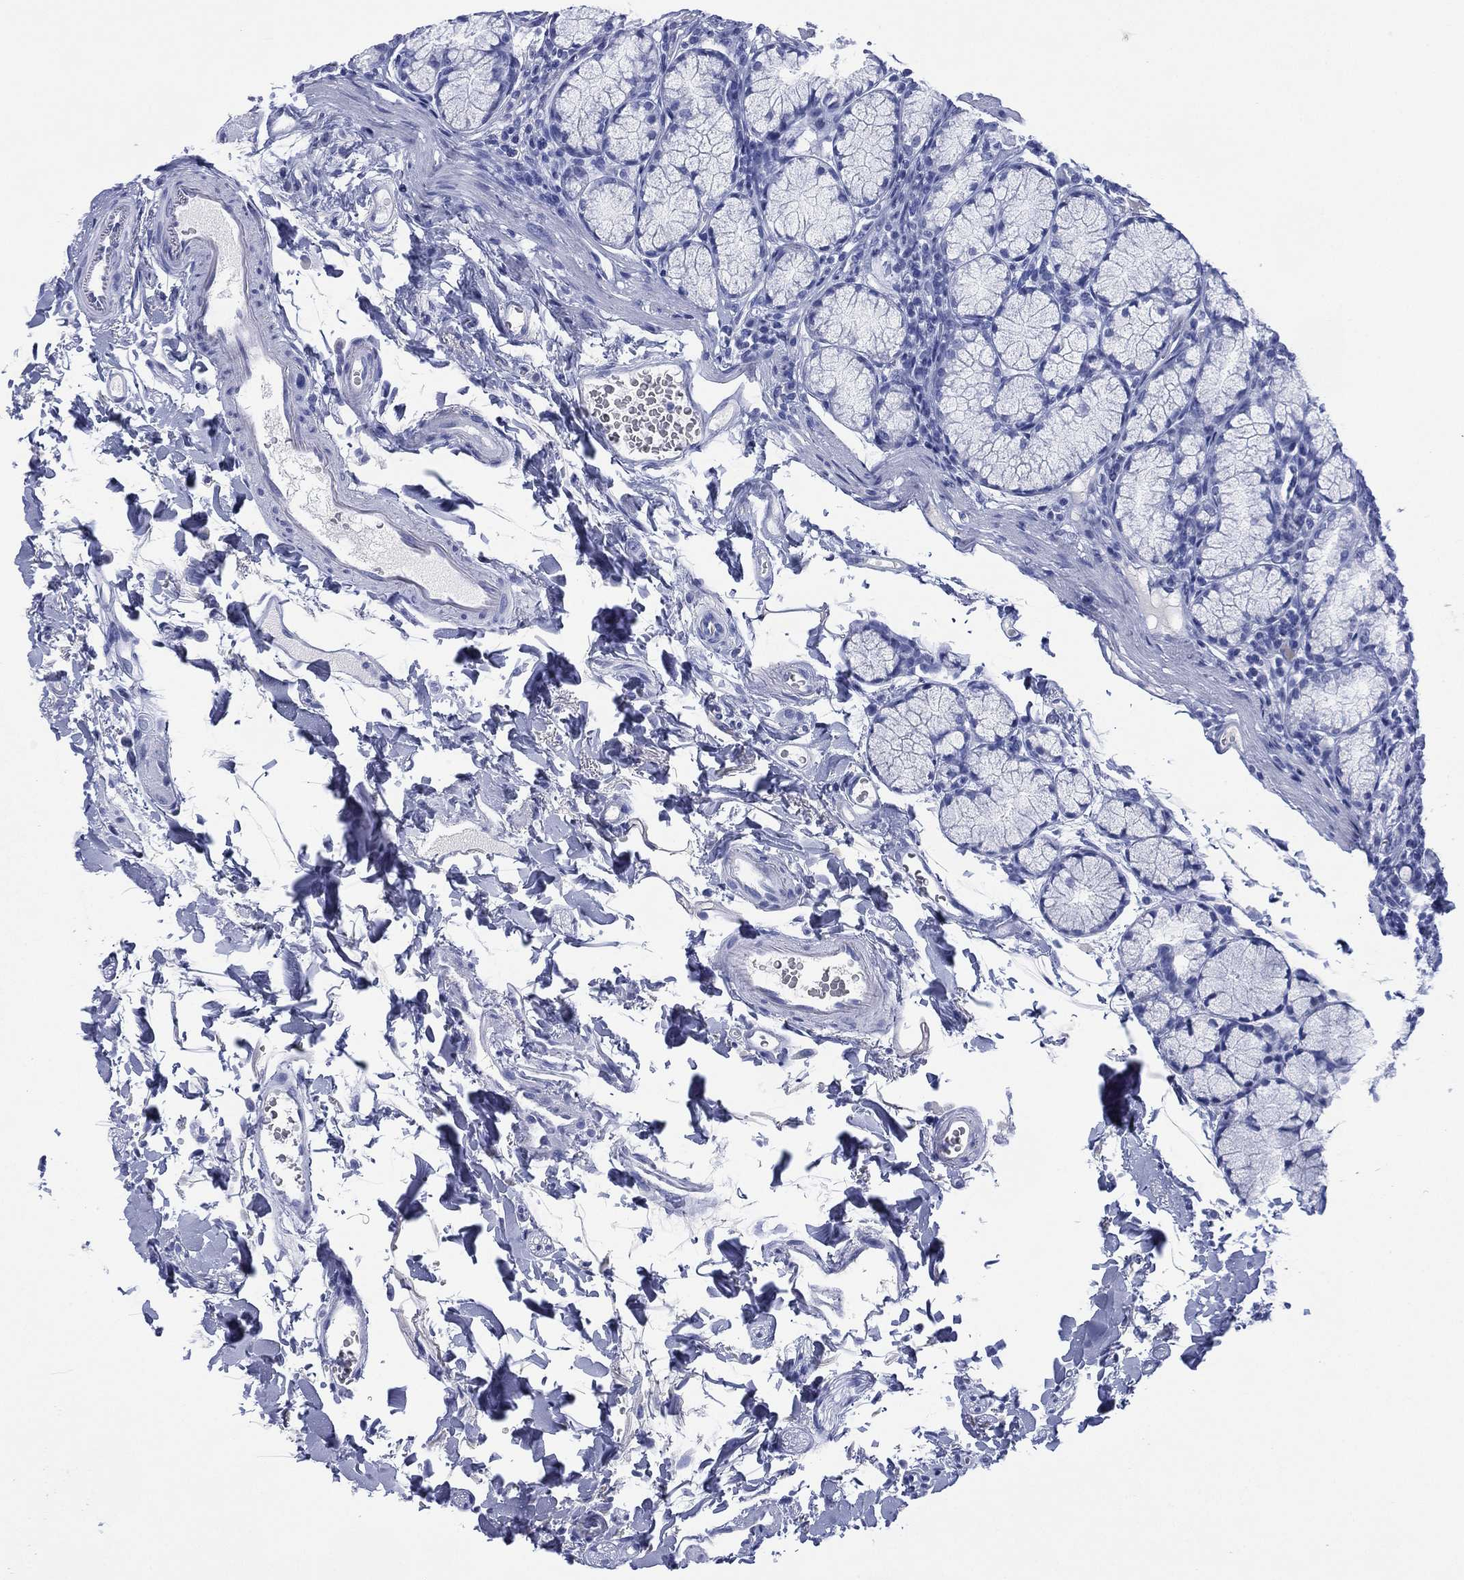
{"staining": {"intensity": "negative", "quantity": "none", "location": "none"}, "tissue": "duodenum", "cell_type": "Glandular cells", "image_type": "normal", "snomed": [{"axis": "morphology", "description": "Normal tissue, NOS"}, {"axis": "topography", "description": "Duodenum"}], "caption": "IHC of normal duodenum reveals no positivity in glandular cells.", "gene": "SIGLECL1", "patient": {"sex": "female", "age": 67}}